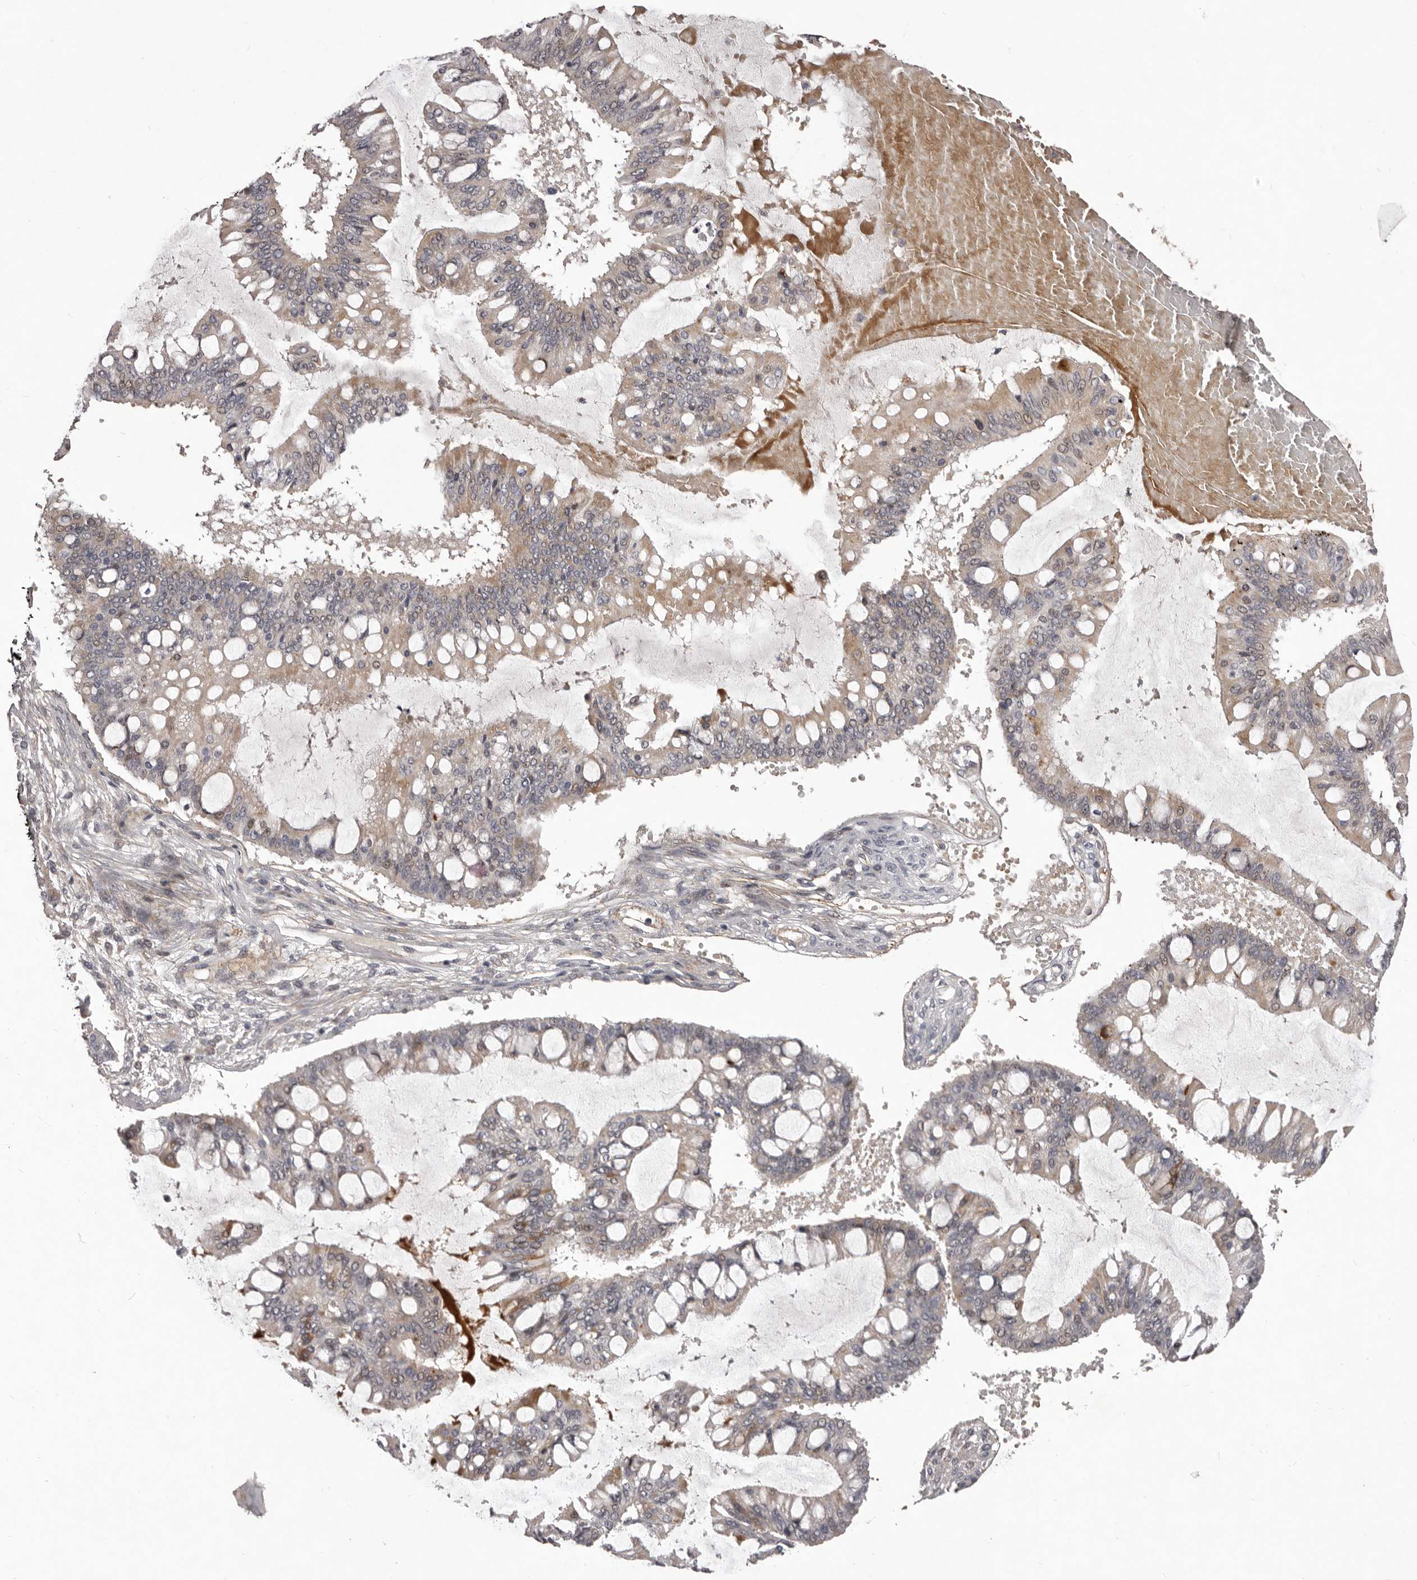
{"staining": {"intensity": "moderate", "quantity": "<25%", "location": "cytoplasmic/membranous"}, "tissue": "ovarian cancer", "cell_type": "Tumor cells", "image_type": "cancer", "snomed": [{"axis": "morphology", "description": "Cystadenocarcinoma, mucinous, NOS"}, {"axis": "topography", "description": "Ovary"}], "caption": "Ovarian cancer (mucinous cystadenocarcinoma) stained for a protein demonstrates moderate cytoplasmic/membranous positivity in tumor cells. The staining is performed using DAB (3,3'-diaminobenzidine) brown chromogen to label protein expression. The nuclei are counter-stained blue using hematoxylin.", "gene": "HBS1L", "patient": {"sex": "female", "age": 73}}